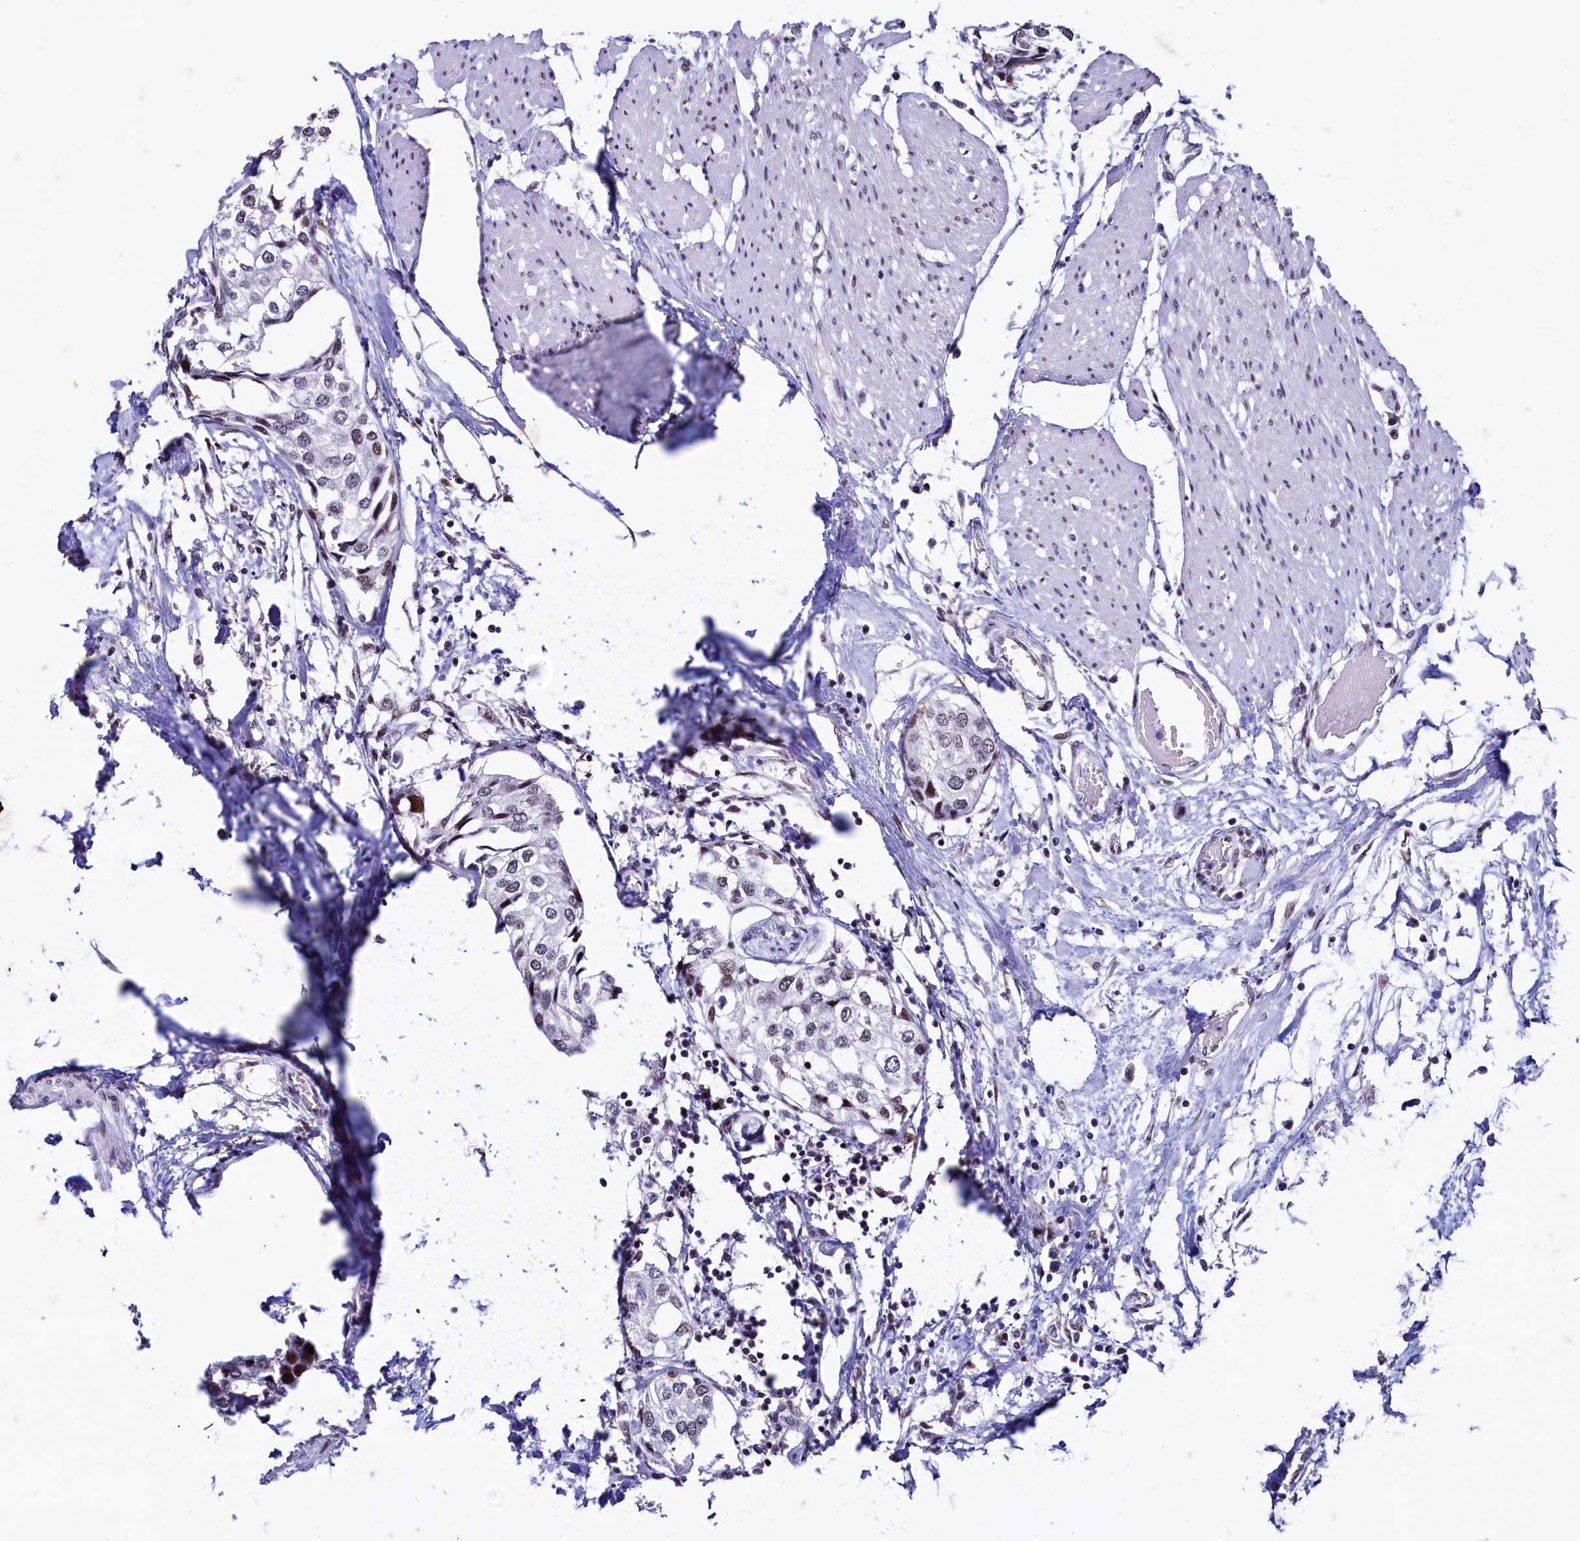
{"staining": {"intensity": "moderate", "quantity": "25%-75%", "location": "nuclear"}, "tissue": "urothelial cancer", "cell_type": "Tumor cells", "image_type": "cancer", "snomed": [{"axis": "morphology", "description": "Urothelial carcinoma, High grade"}, {"axis": "topography", "description": "Urinary bladder"}], "caption": "Tumor cells exhibit moderate nuclear positivity in approximately 25%-75% of cells in urothelial cancer.", "gene": "CPSF7", "patient": {"sex": "male", "age": 64}}